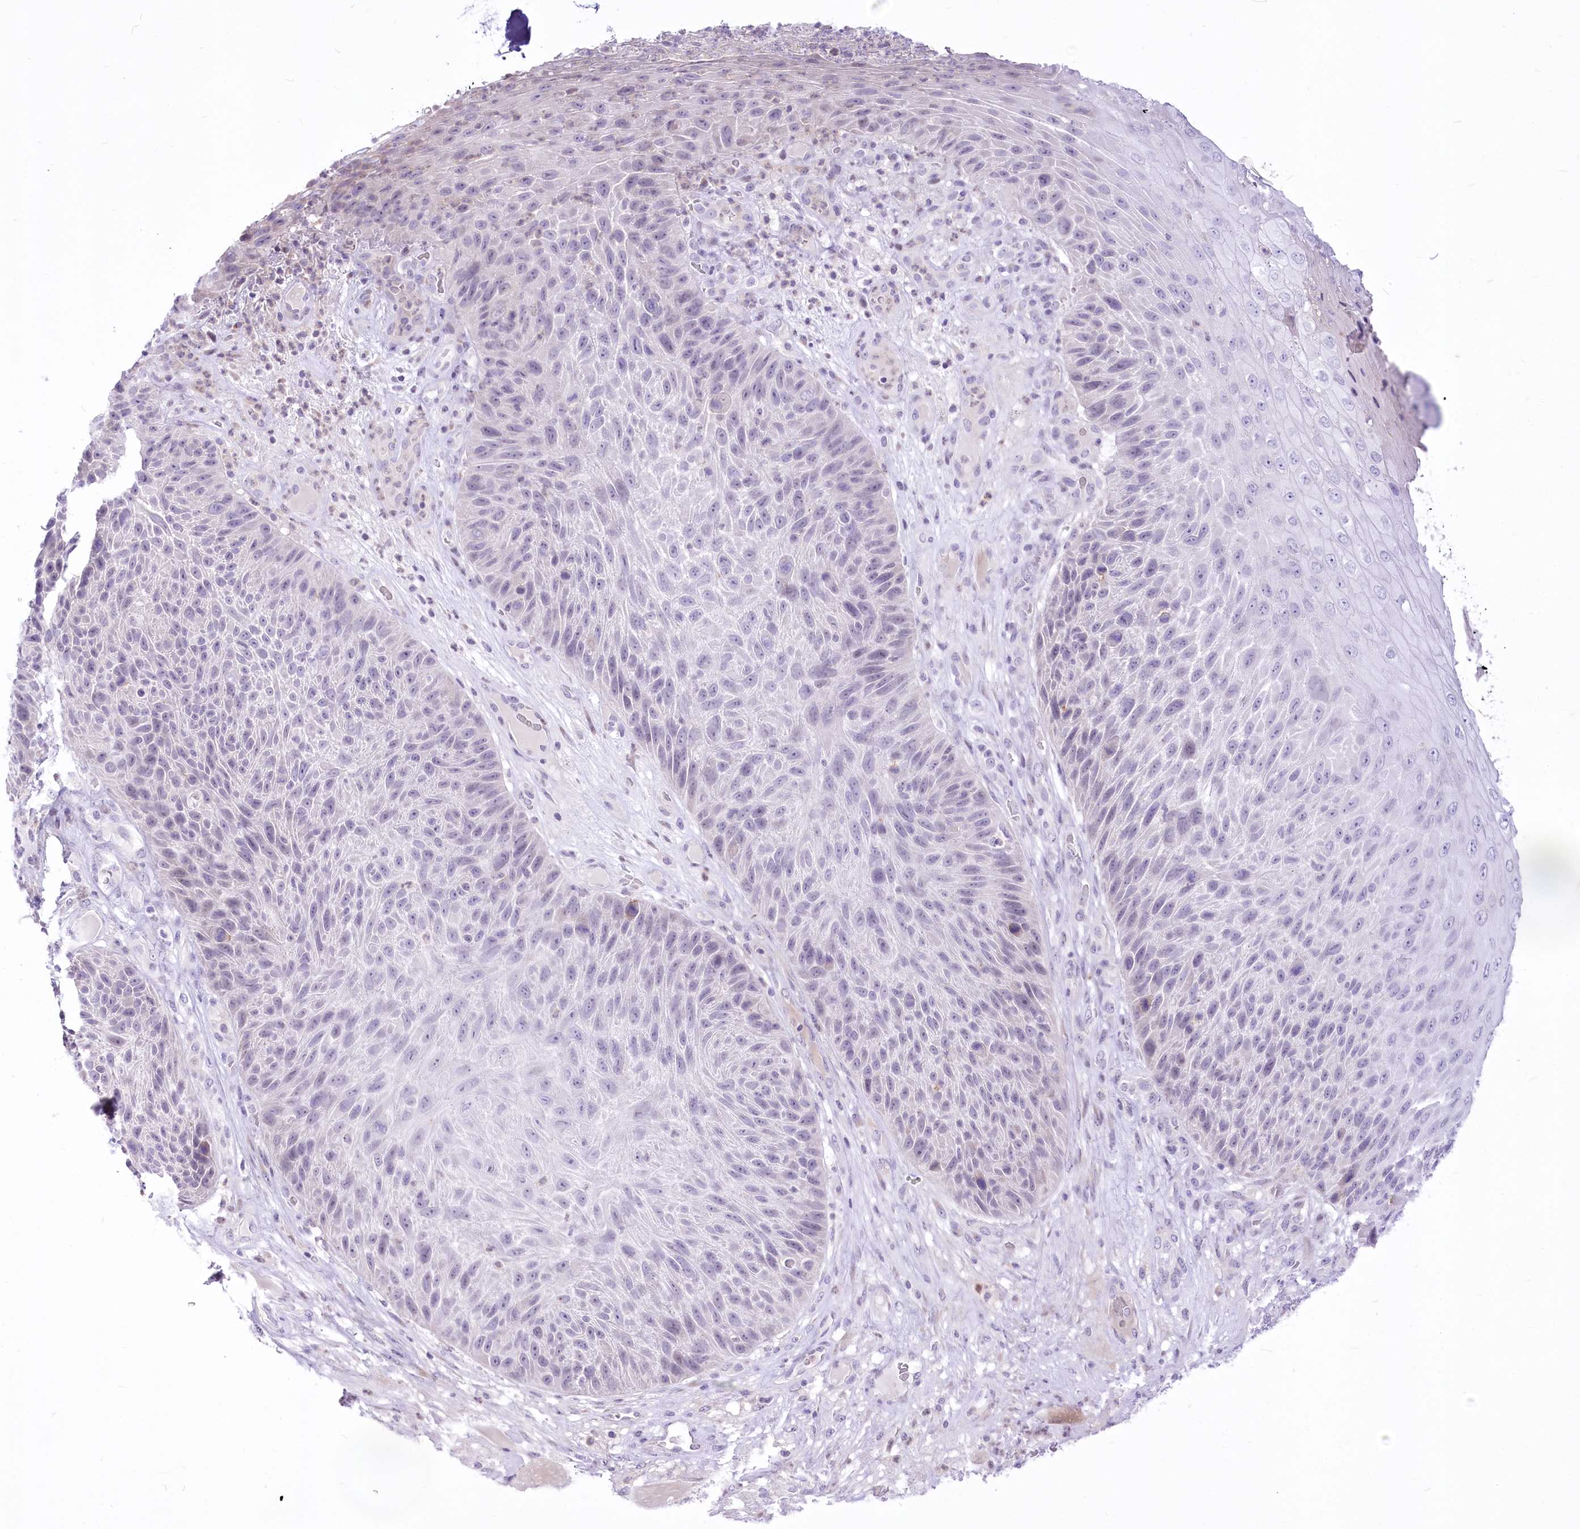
{"staining": {"intensity": "negative", "quantity": "none", "location": "none"}, "tissue": "skin cancer", "cell_type": "Tumor cells", "image_type": "cancer", "snomed": [{"axis": "morphology", "description": "Squamous cell carcinoma, NOS"}, {"axis": "topography", "description": "Skin"}], "caption": "Immunohistochemistry (IHC) histopathology image of human skin cancer stained for a protein (brown), which demonstrates no expression in tumor cells.", "gene": "BEND7", "patient": {"sex": "female", "age": 88}}